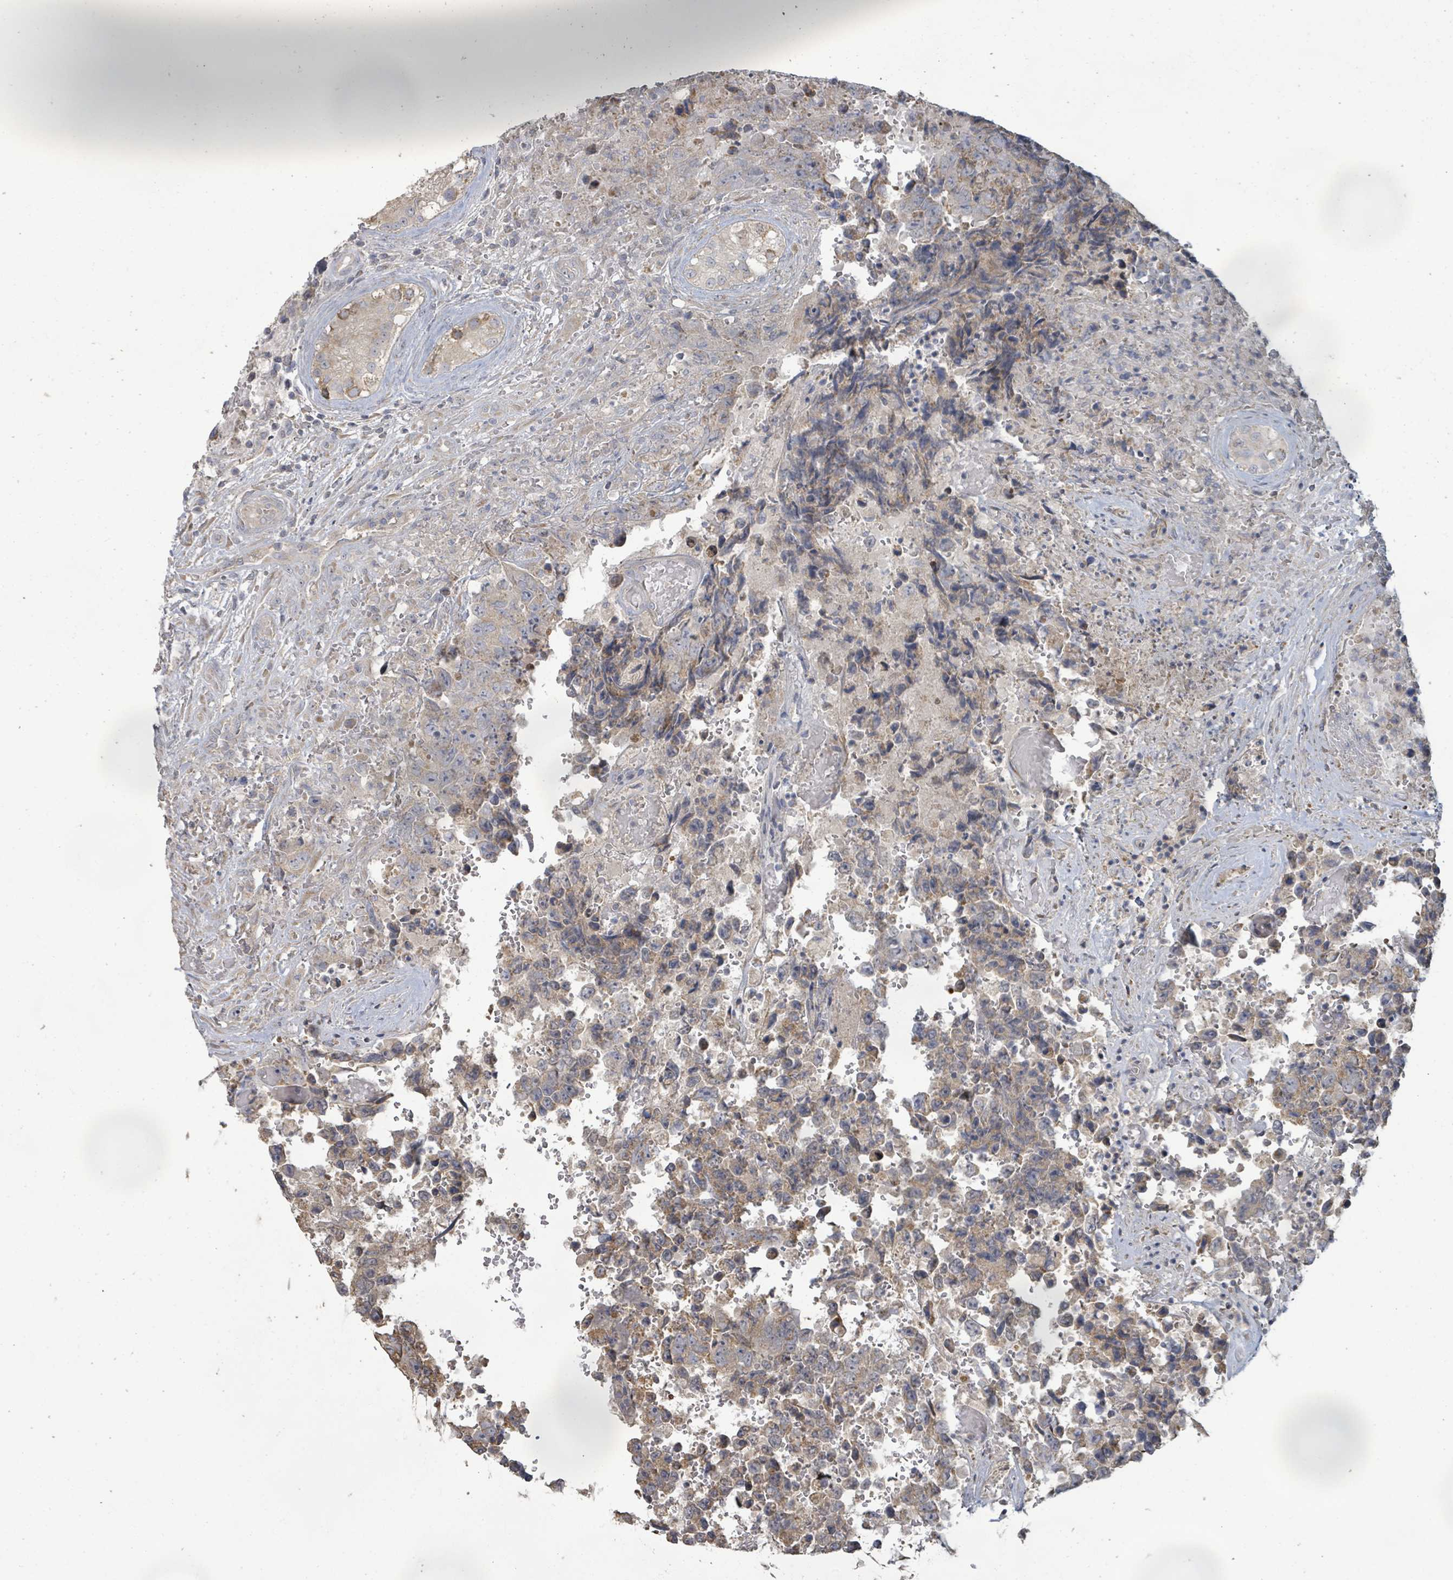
{"staining": {"intensity": "weak", "quantity": "25%-75%", "location": "cytoplasmic/membranous"}, "tissue": "testis cancer", "cell_type": "Tumor cells", "image_type": "cancer", "snomed": [{"axis": "morphology", "description": "Normal tissue, NOS"}, {"axis": "morphology", "description": "Carcinoma, Embryonal, NOS"}, {"axis": "topography", "description": "Testis"}, {"axis": "topography", "description": "Epididymis"}], "caption": "Protein expression analysis of embryonal carcinoma (testis) displays weak cytoplasmic/membranous expression in approximately 25%-75% of tumor cells. (DAB = brown stain, brightfield microscopy at high magnification).", "gene": "KCNS2", "patient": {"sex": "male", "age": 25}}